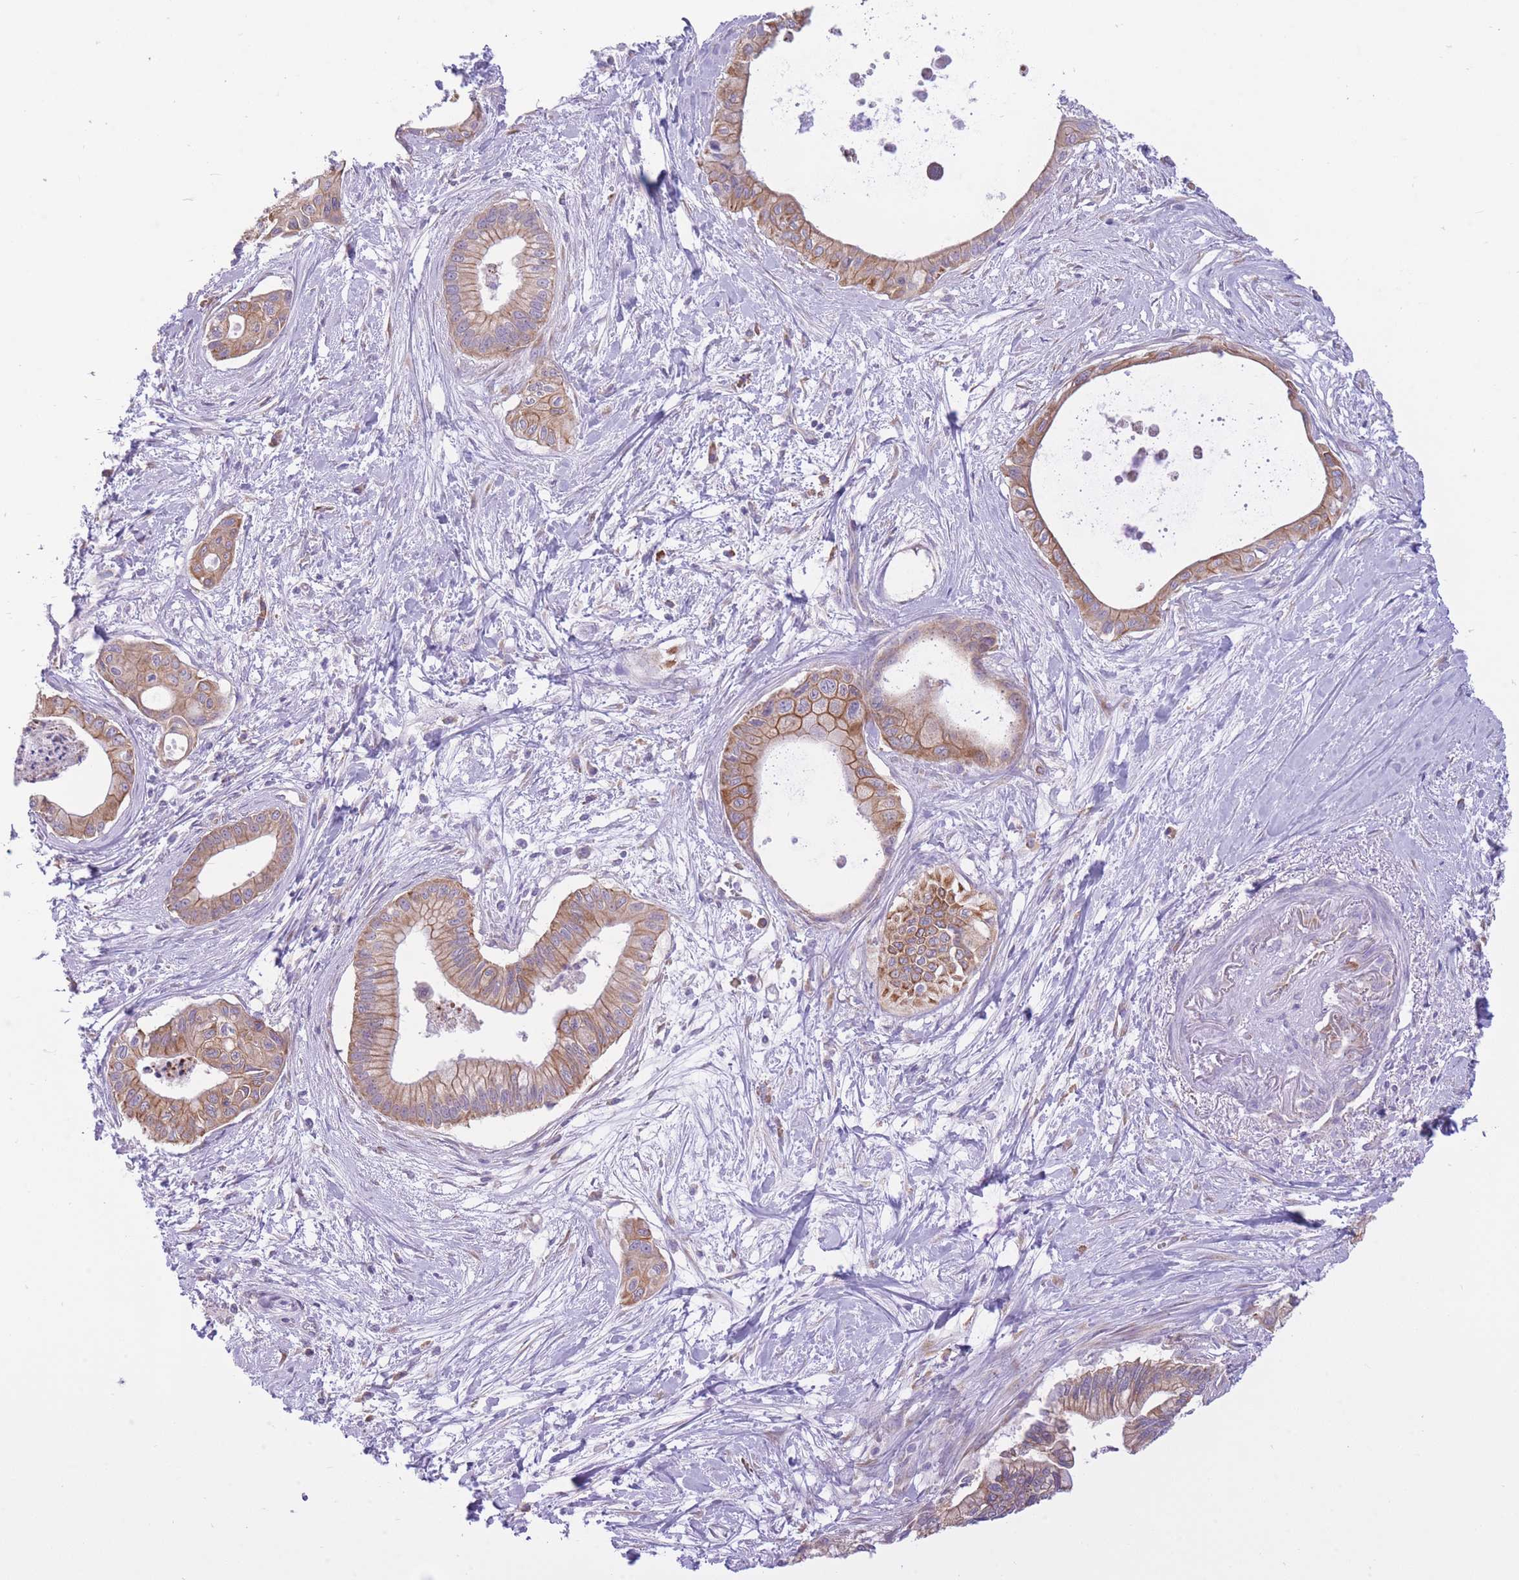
{"staining": {"intensity": "moderate", "quantity": ">75%", "location": "cytoplasmic/membranous"}, "tissue": "pancreatic cancer", "cell_type": "Tumor cells", "image_type": "cancer", "snomed": [{"axis": "morphology", "description": "Adenocarcinoma, NOS"}, {"axis": "topography", "description": "Pancreas"}], "caption": "Moderate cytoplasmic/membranous expression for a protein is appreciated in about >75% of tumor cells of pancreatic adenocarcinoma using immunohistochemistry (IHC).", "gene": "ZNF501", "patient": {"sex": "male", "age": 78}}